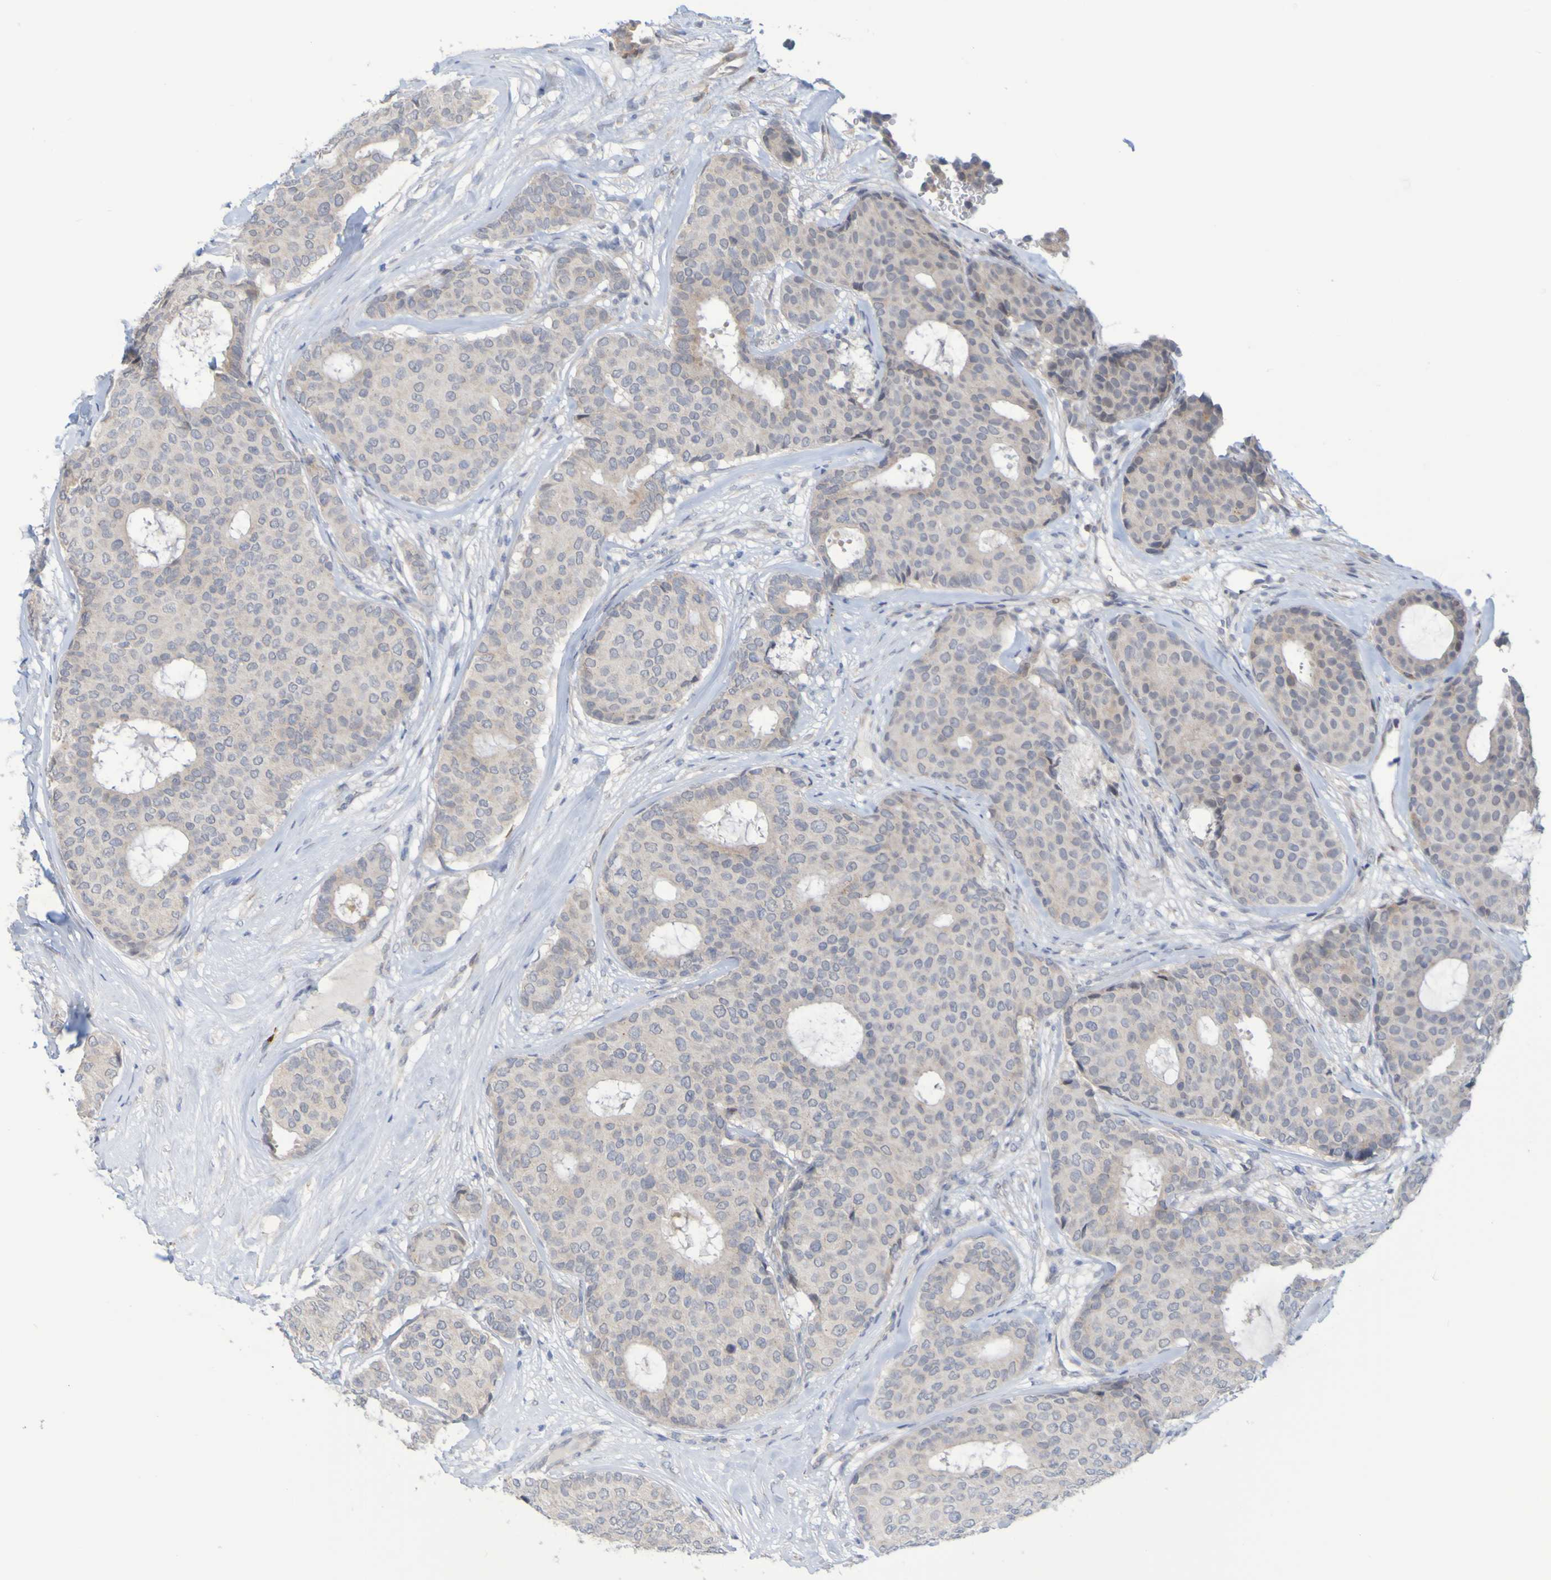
{"staining": {"intensity": "weak", "quantity": ">75%", "location": "cytoplasmic/membranous"}, "tissue": "breast cancer", "cell_type": "Tumor cells", "image_type": "cancer", "snomed": [{"axis": "morphology", "description": "Duct carcinoma"}, {"axis": "topography", "description": "Breast"}], "caption": "Breast invasive ductal carcinoma stained with immunohistochemistry displays weak cytoplasmic/membranous positivity in approximately >75% of tumor cells.", "gene": "LILRB5", "patient": {"sex": "female", "age": 75}}